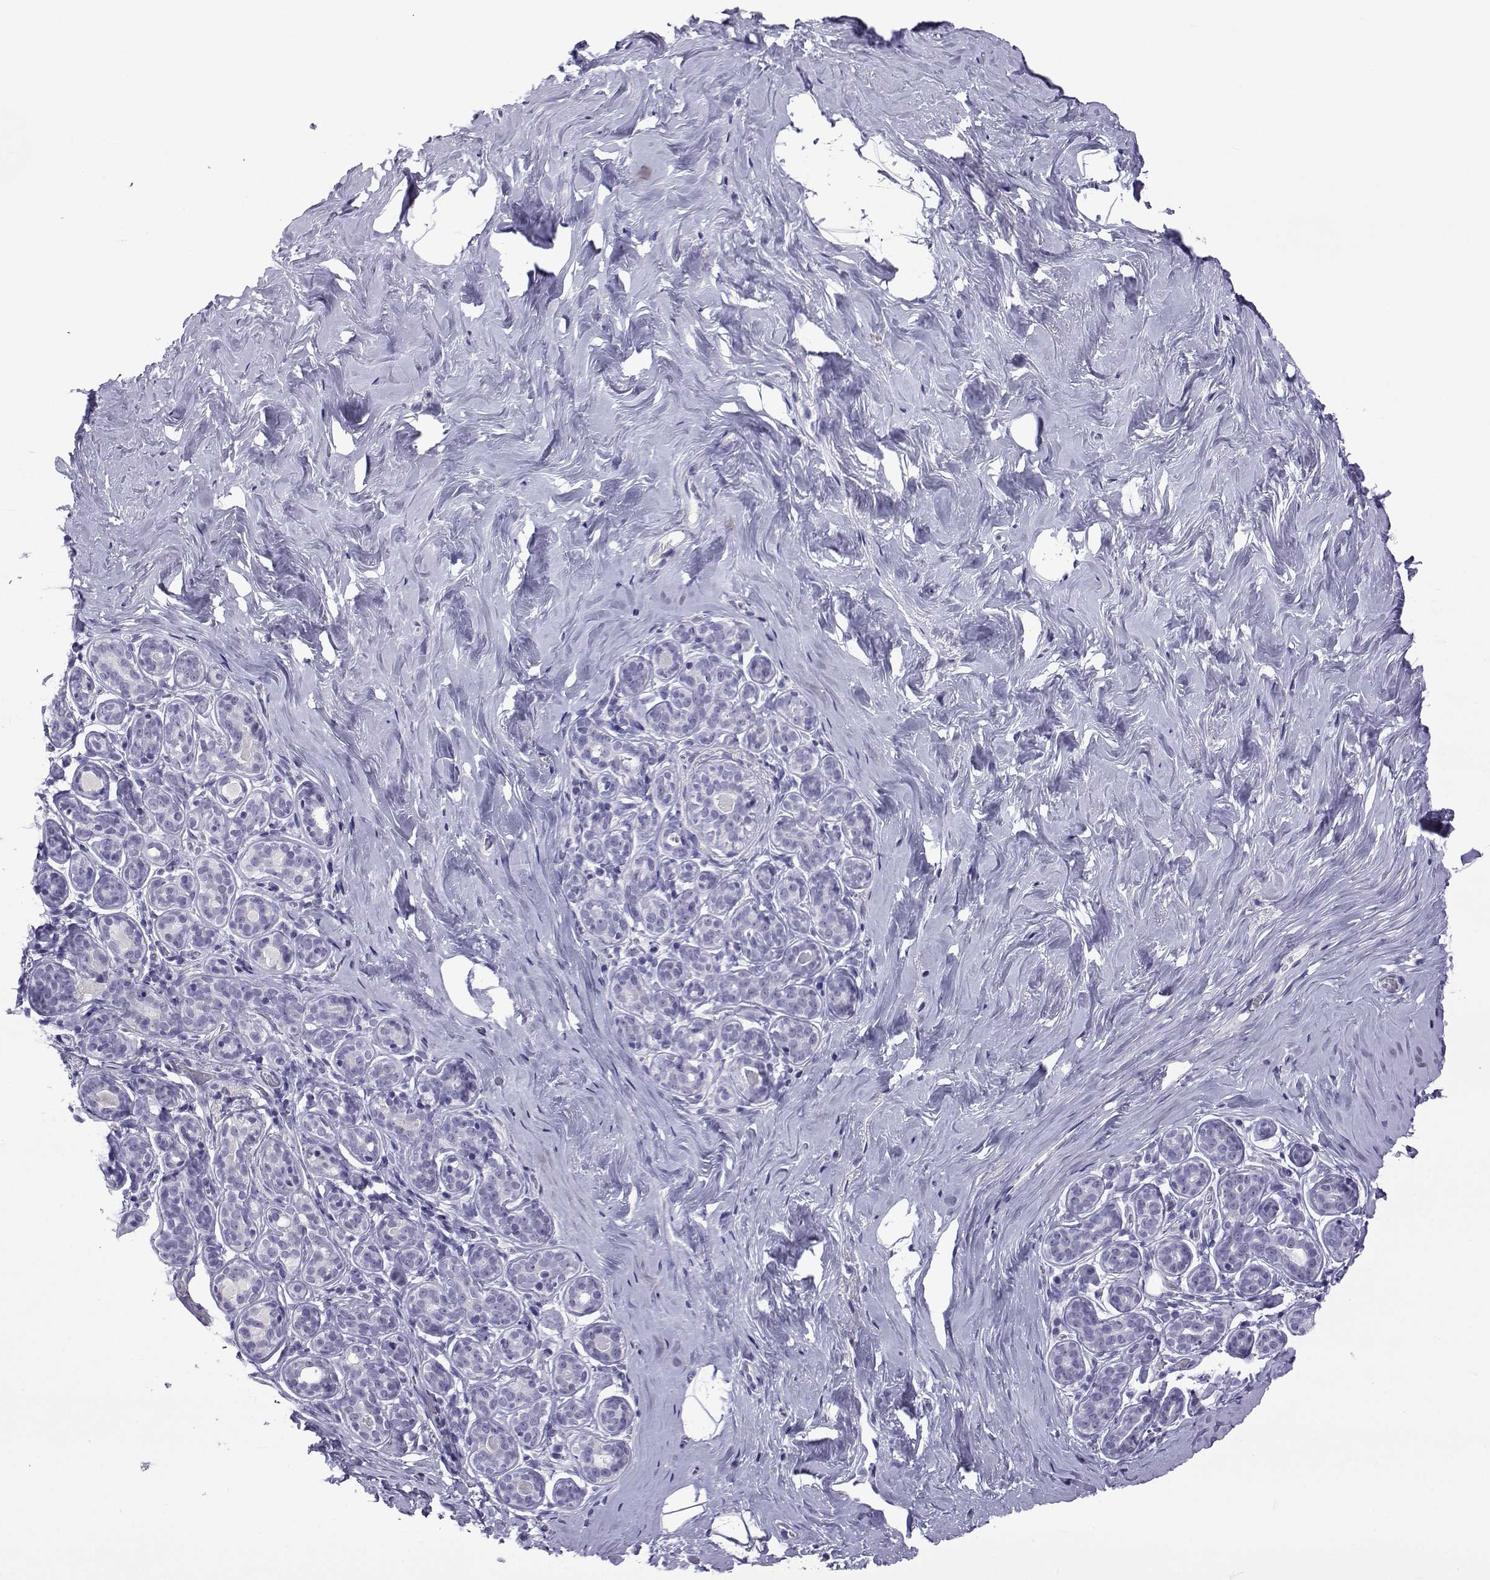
{"staining": {"intensity": "negative", "quantity": "none", "location": "none"}, "tissue": "breast", "cell_type": "Adipocytes", "image_type": "normal", "snomed": [{"axis": "morphology", "description": "Normal tissue, NOS"}, {"axis": "topography", "description": "Skin"}, {"axis": "topography", "description": "Breast"}], "caption": "Breast stained for a protein using immunohistochemistry reveals no positivity adipocytes.", "gene": "ACTL7A", "patient": {"sex": "female", "age": 43}}